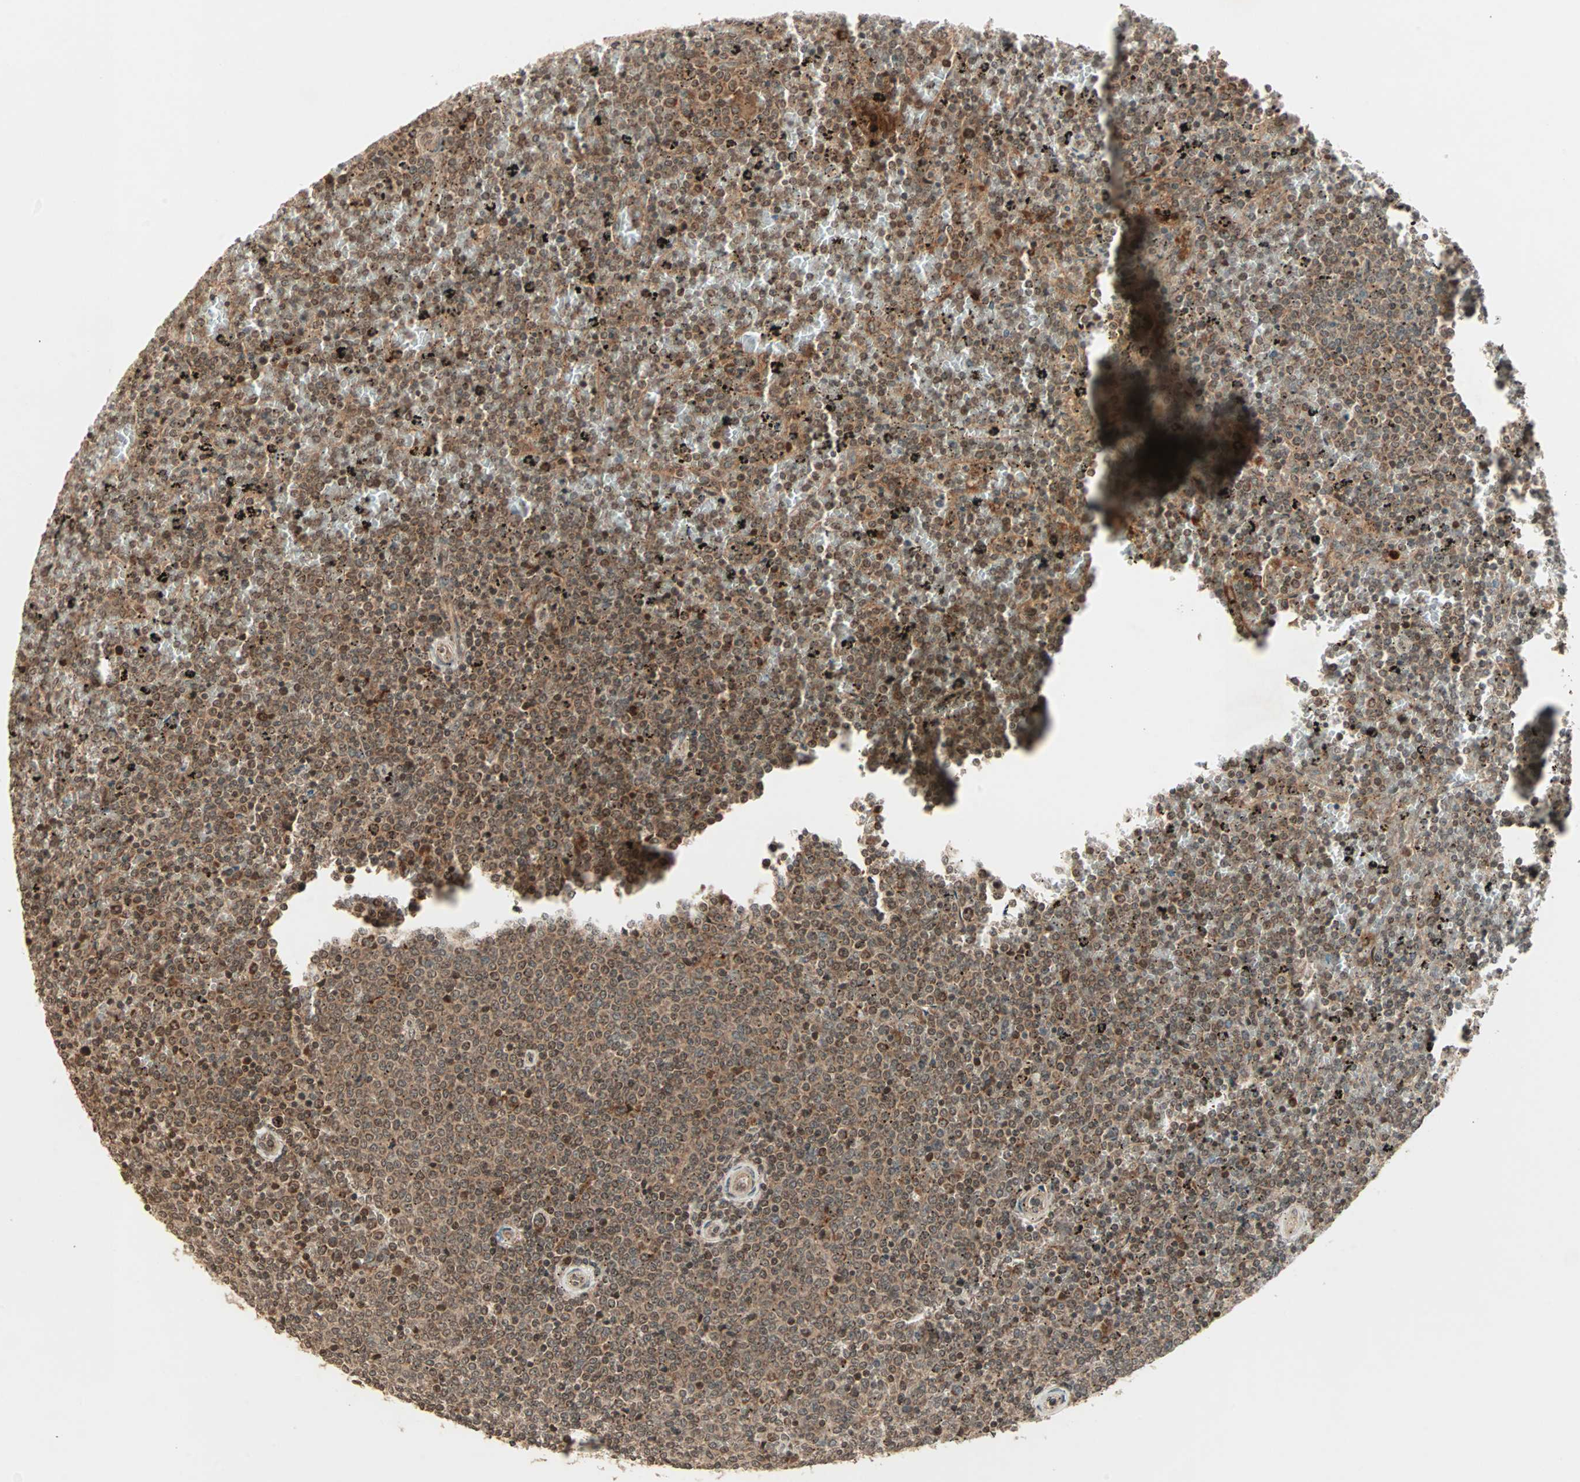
{"staining": {"intensity": "moderate", "quantity": ">75%", "location": "cytoplasmic/membranous,nuclear"}, "tissue": "lymphoma", "cell_type": "Tumor cells", "image_type": "cancer", "snomed": [{"axis": "morphology", "description": "Malignant lymphoma, non-Hodgkin's type, Low grade"}, {"axis": "topography", "description": "Spleen"}], "caption": "A medium amount of moderate cytoplasmic/membranous and nuclear expression is present in approximately >75% of tumor cells in lymphoma tissue.", "gene": "RFFL", "patient": {"sex": "female", "age": 77}}